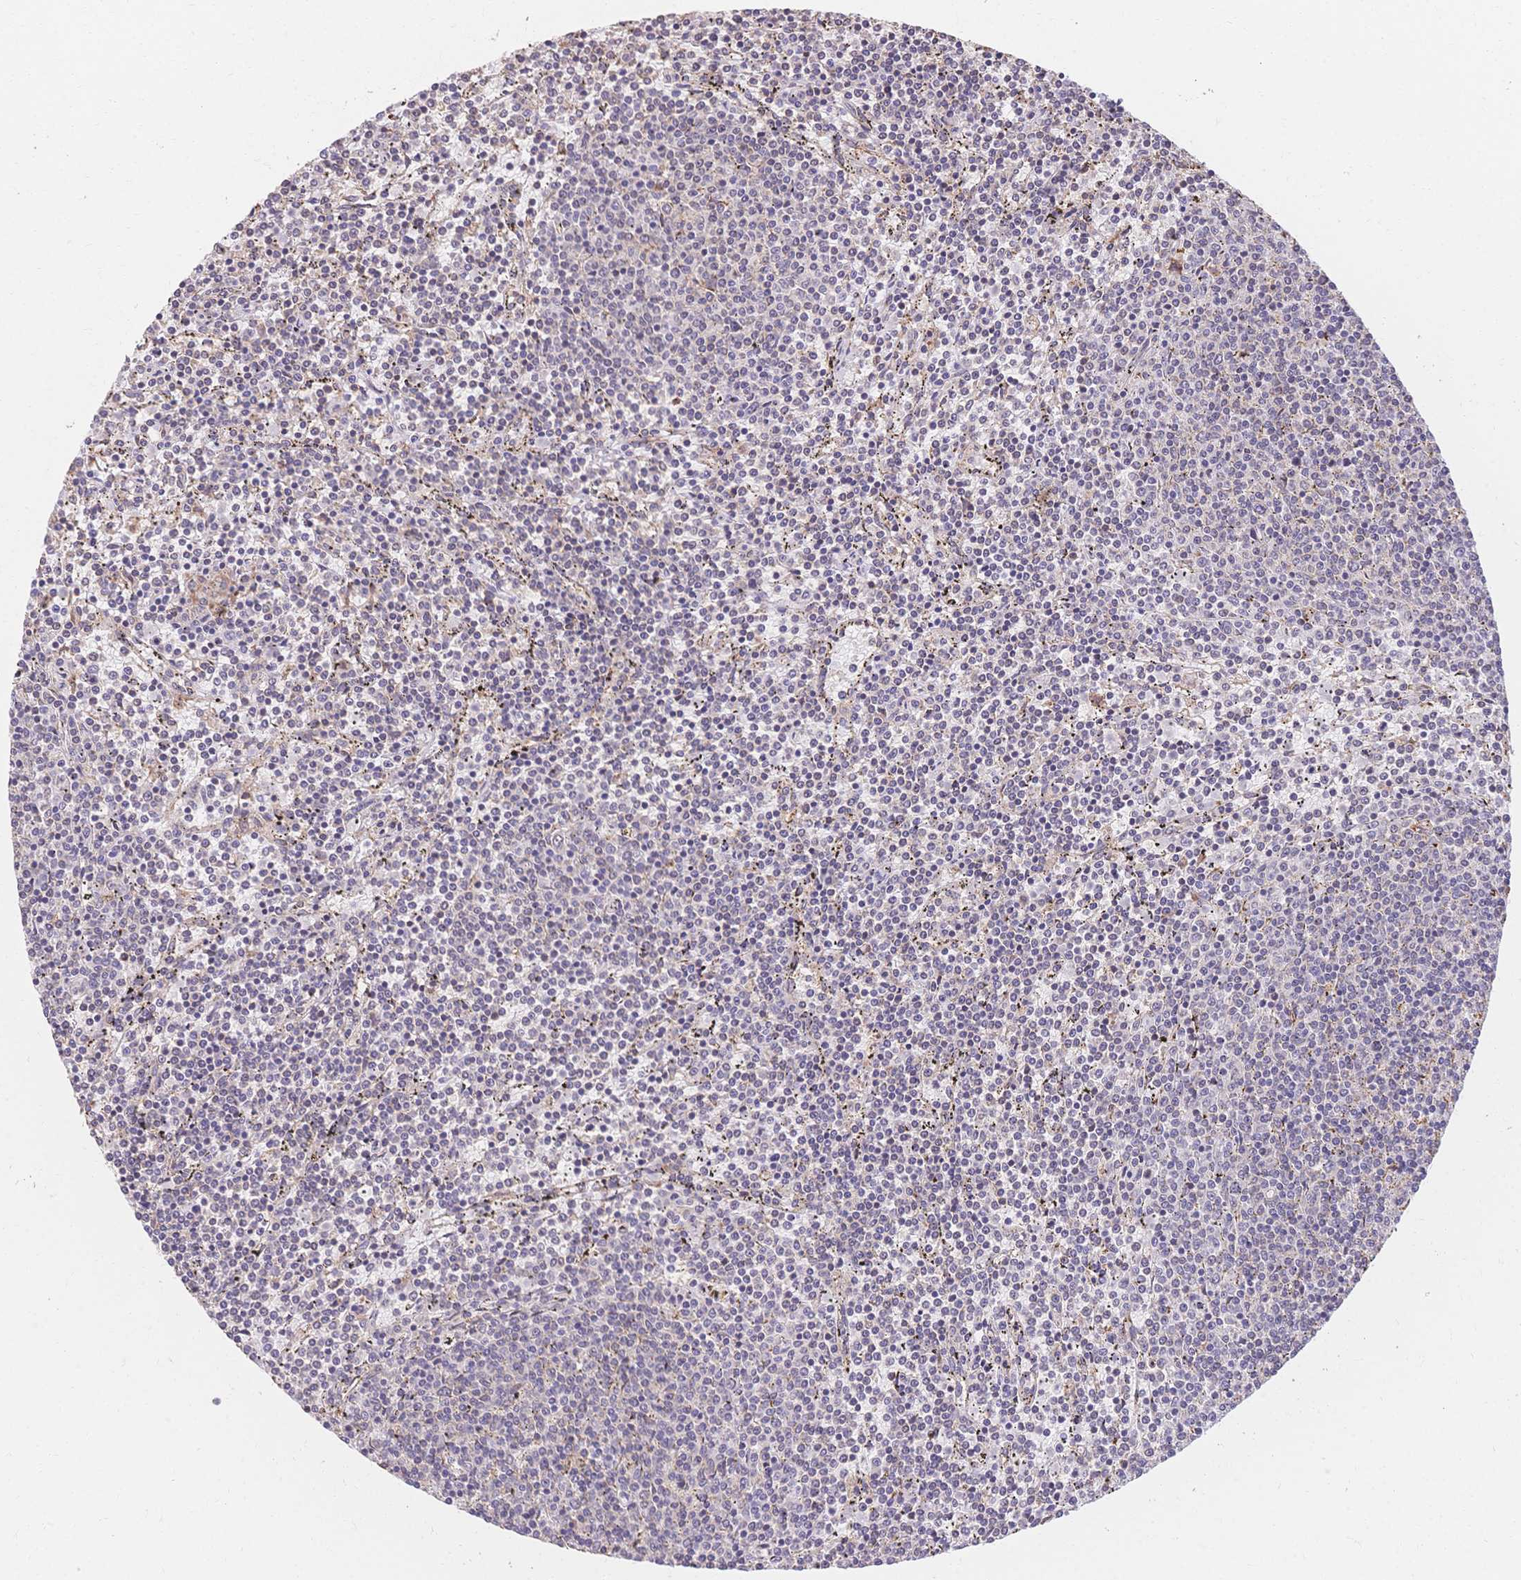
{"staining": {"intensity": "negative", "quantity": "none", "location": "none"}, "tissue": "lymphoma", "cell_type": "Tumor cells", "image_type": "cancer", "snomed": [{"axis": "morphology", "description": "Malignant lymphoma, non-Hodgkin's type, Low grade"}, {"axis": "topography", "description": "Spleen"}], "caption": "The image reveals no significant positivity in tumor cells of low-grade malignant lymphoma, non-Hodgkin's type. (DAB immunohistochemistry, high magnification).", "gene": "HS3ST5", "patient": {"sex": "female", "age": 50}}